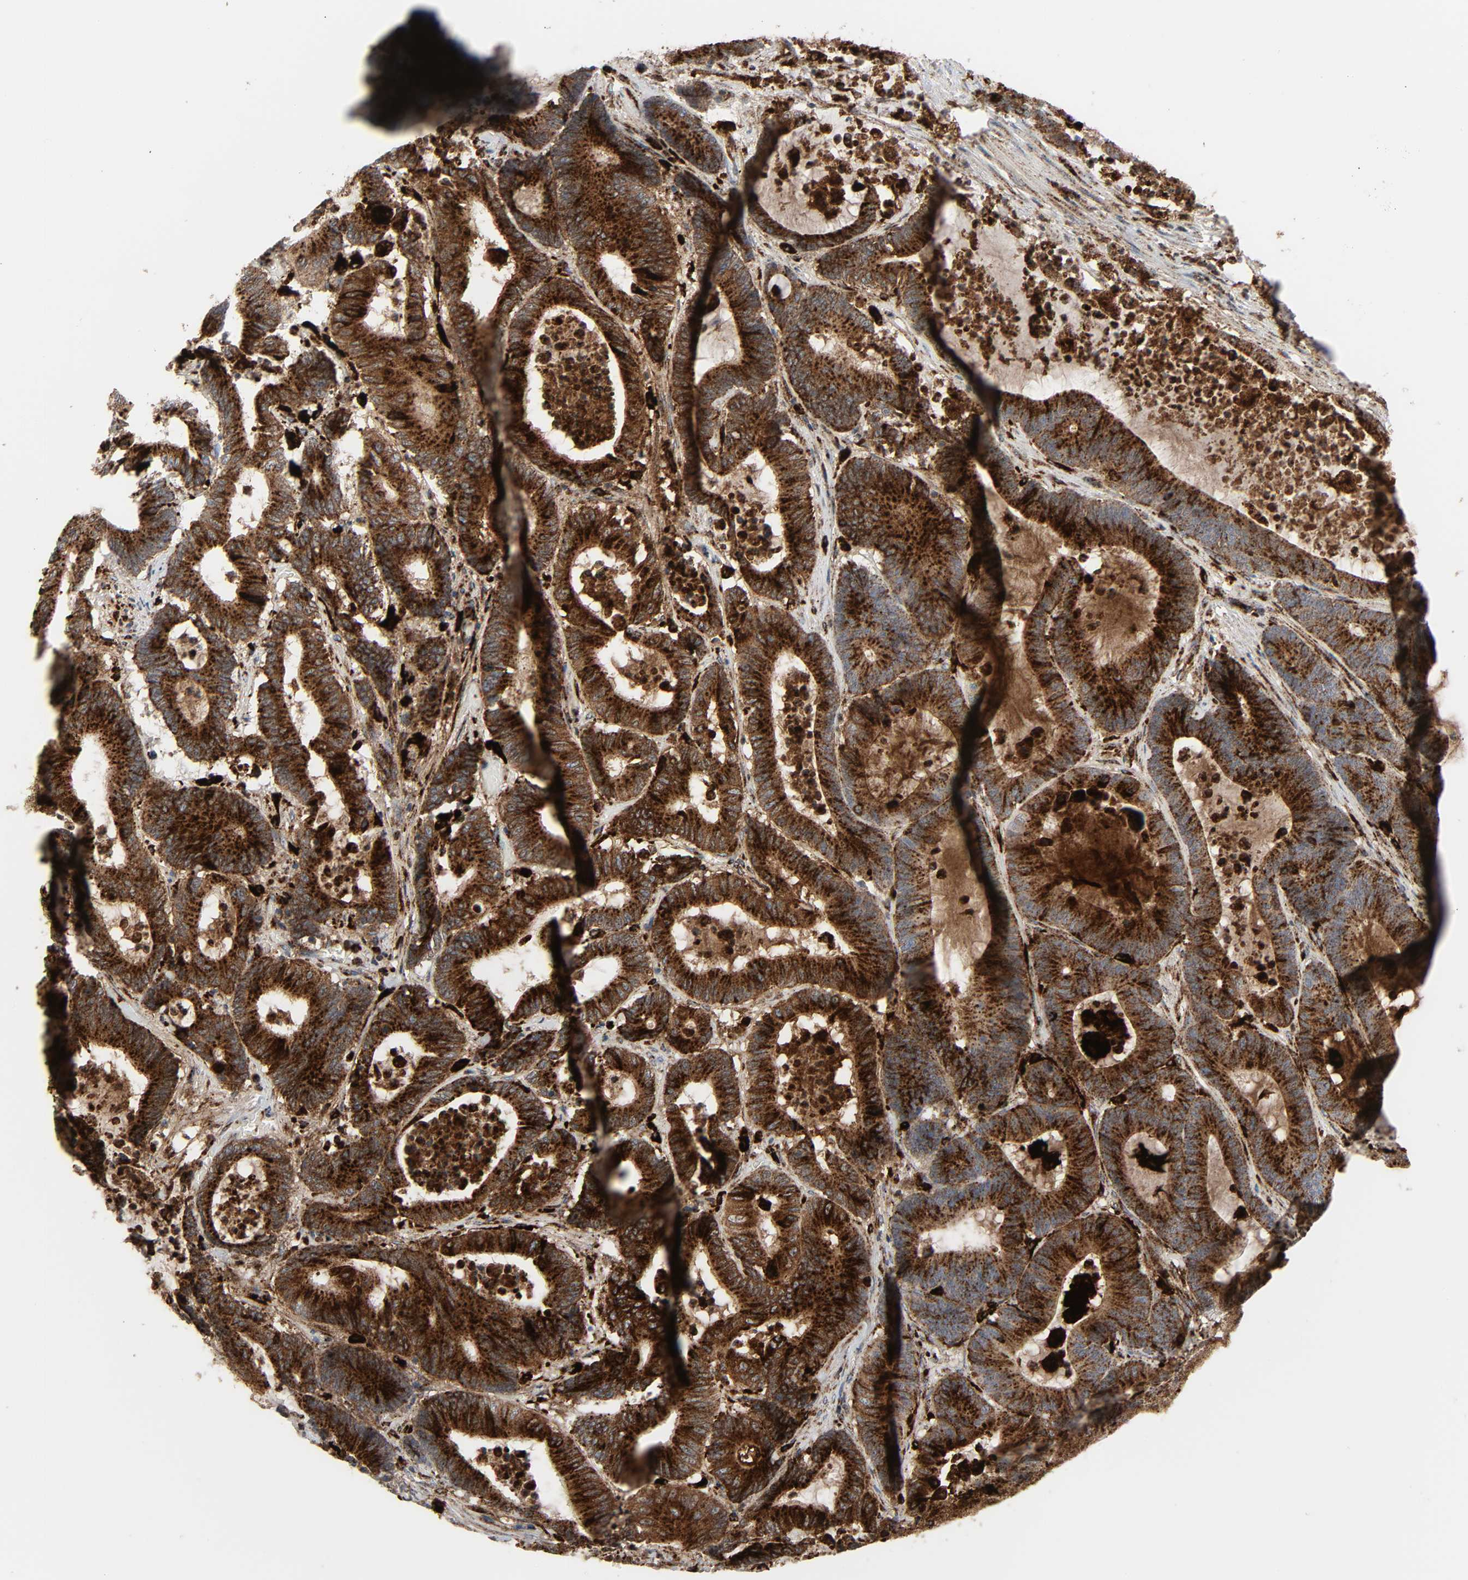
{"staining": {"intensity": "strong", "quantity": ">75%", "location": "cytoplasmic/membranous"}, "tissue": "colorectal cancer", "cell_type": "Tumor cells", "image_type": "cancer", "snomed": [{"axis": "morphology", "description": "Adenocarcinoma, NOS"}, {"axis": "topography", "description": "Colon"}], "caption": "Strong cytoplasmic/membranous positivity is seen in approximately >75% of tumor cells in colorectal cancer. (brown staining indicates protein expression, while blue staining denotes nuclei).", "gene": "PSAP", "patient": {"sex": "female", "age": 84}}